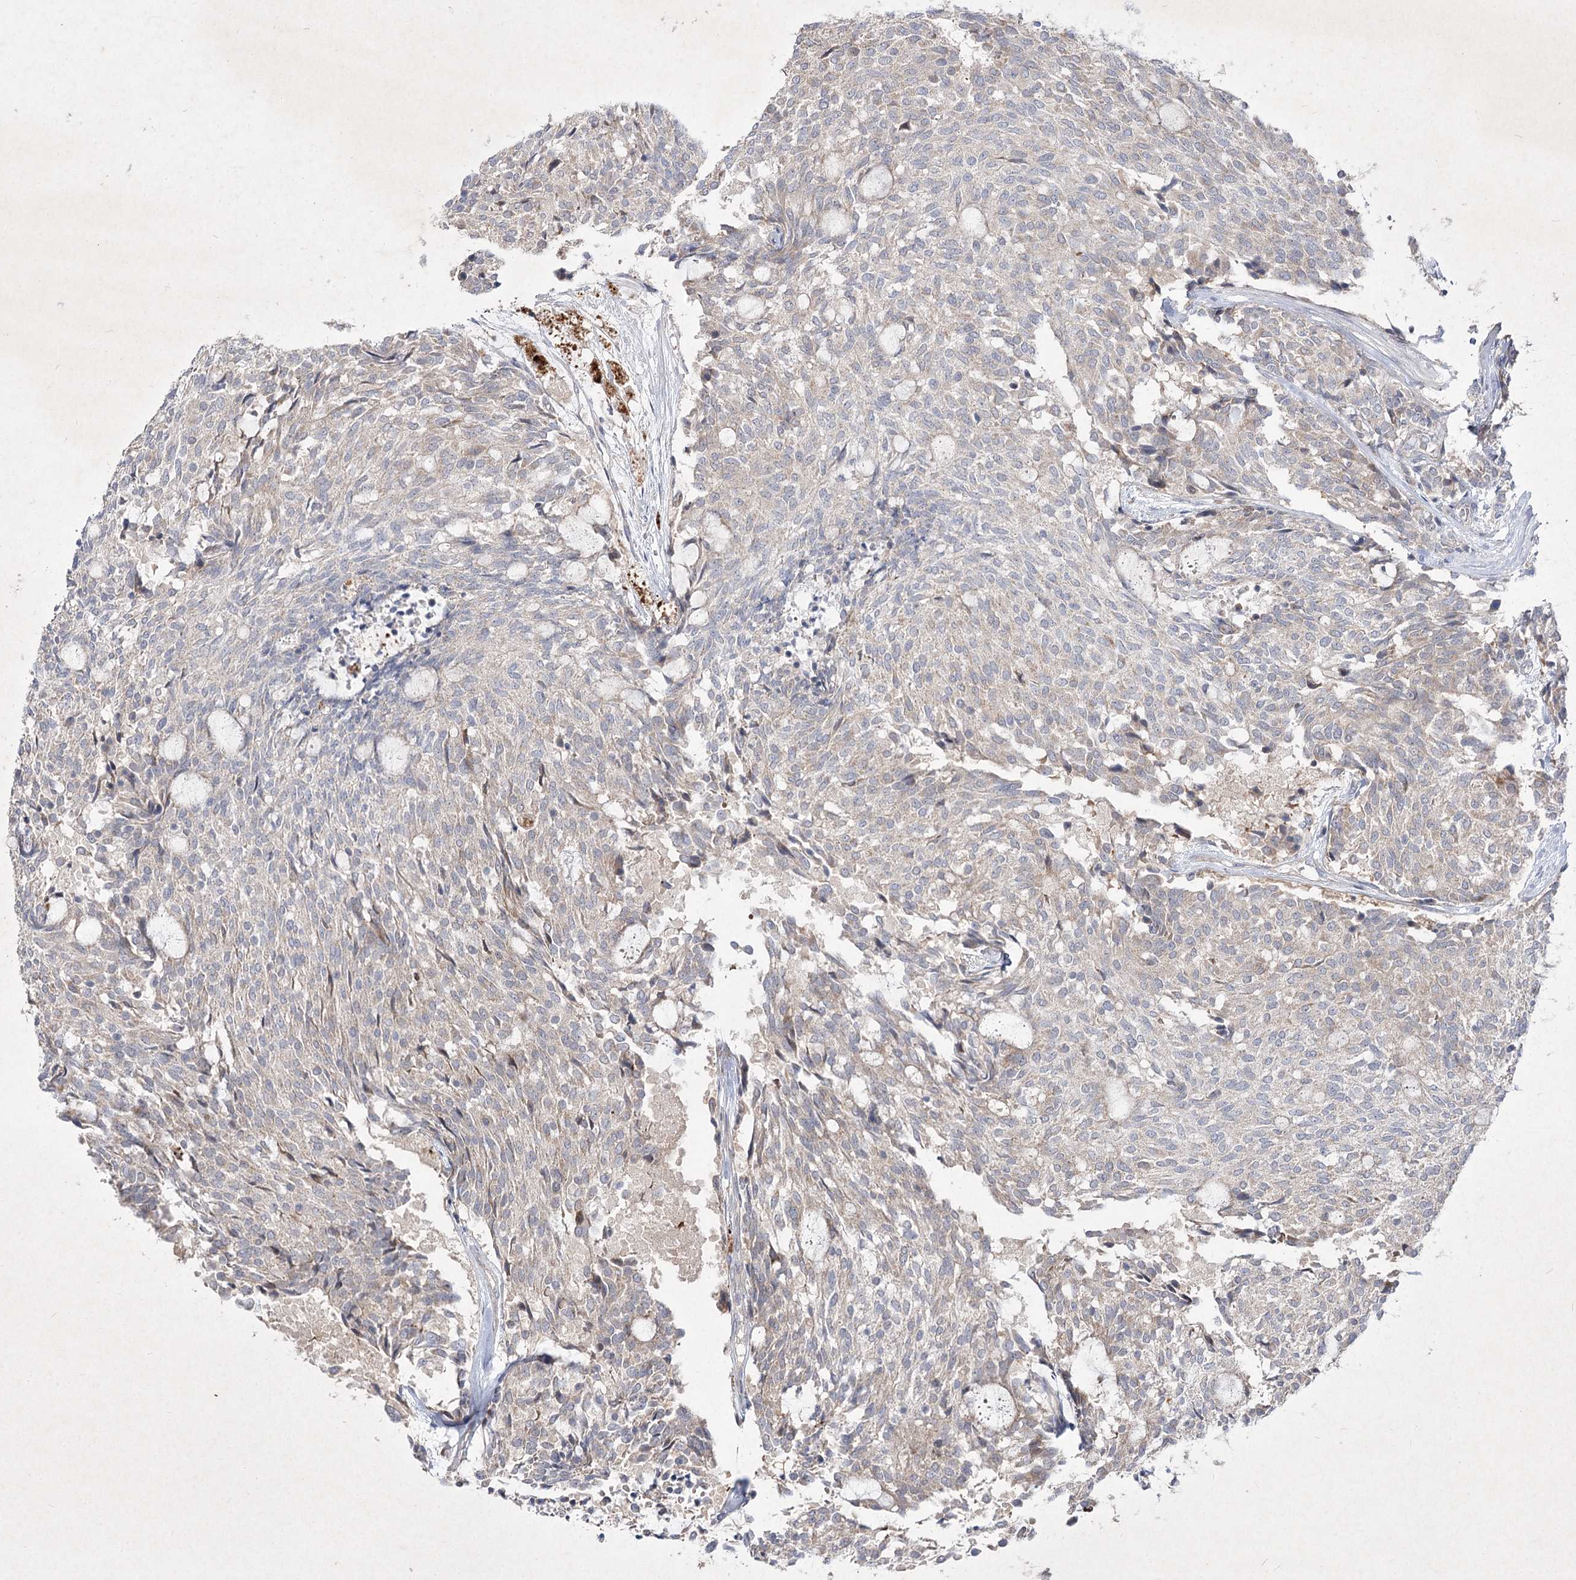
{"staining": {"intensity": "negative", "quantity": "none", "location": "none"}, "tissue": "carcinoid", "cell_type": "Tumor cells", "image_type": "cancer", "snomed": [{"axis": "morphology", "description": "Carcinoid, malignant, NOS"}, {"axis": "topography", "description": "Pancreas"}], "caption": "Carcinoid (malignant) stained for a protein using immunohistochemistry exhibits no expression tumor cells.", "gene": "CIB2", "patient": {"sex": "female", "age": 54}}